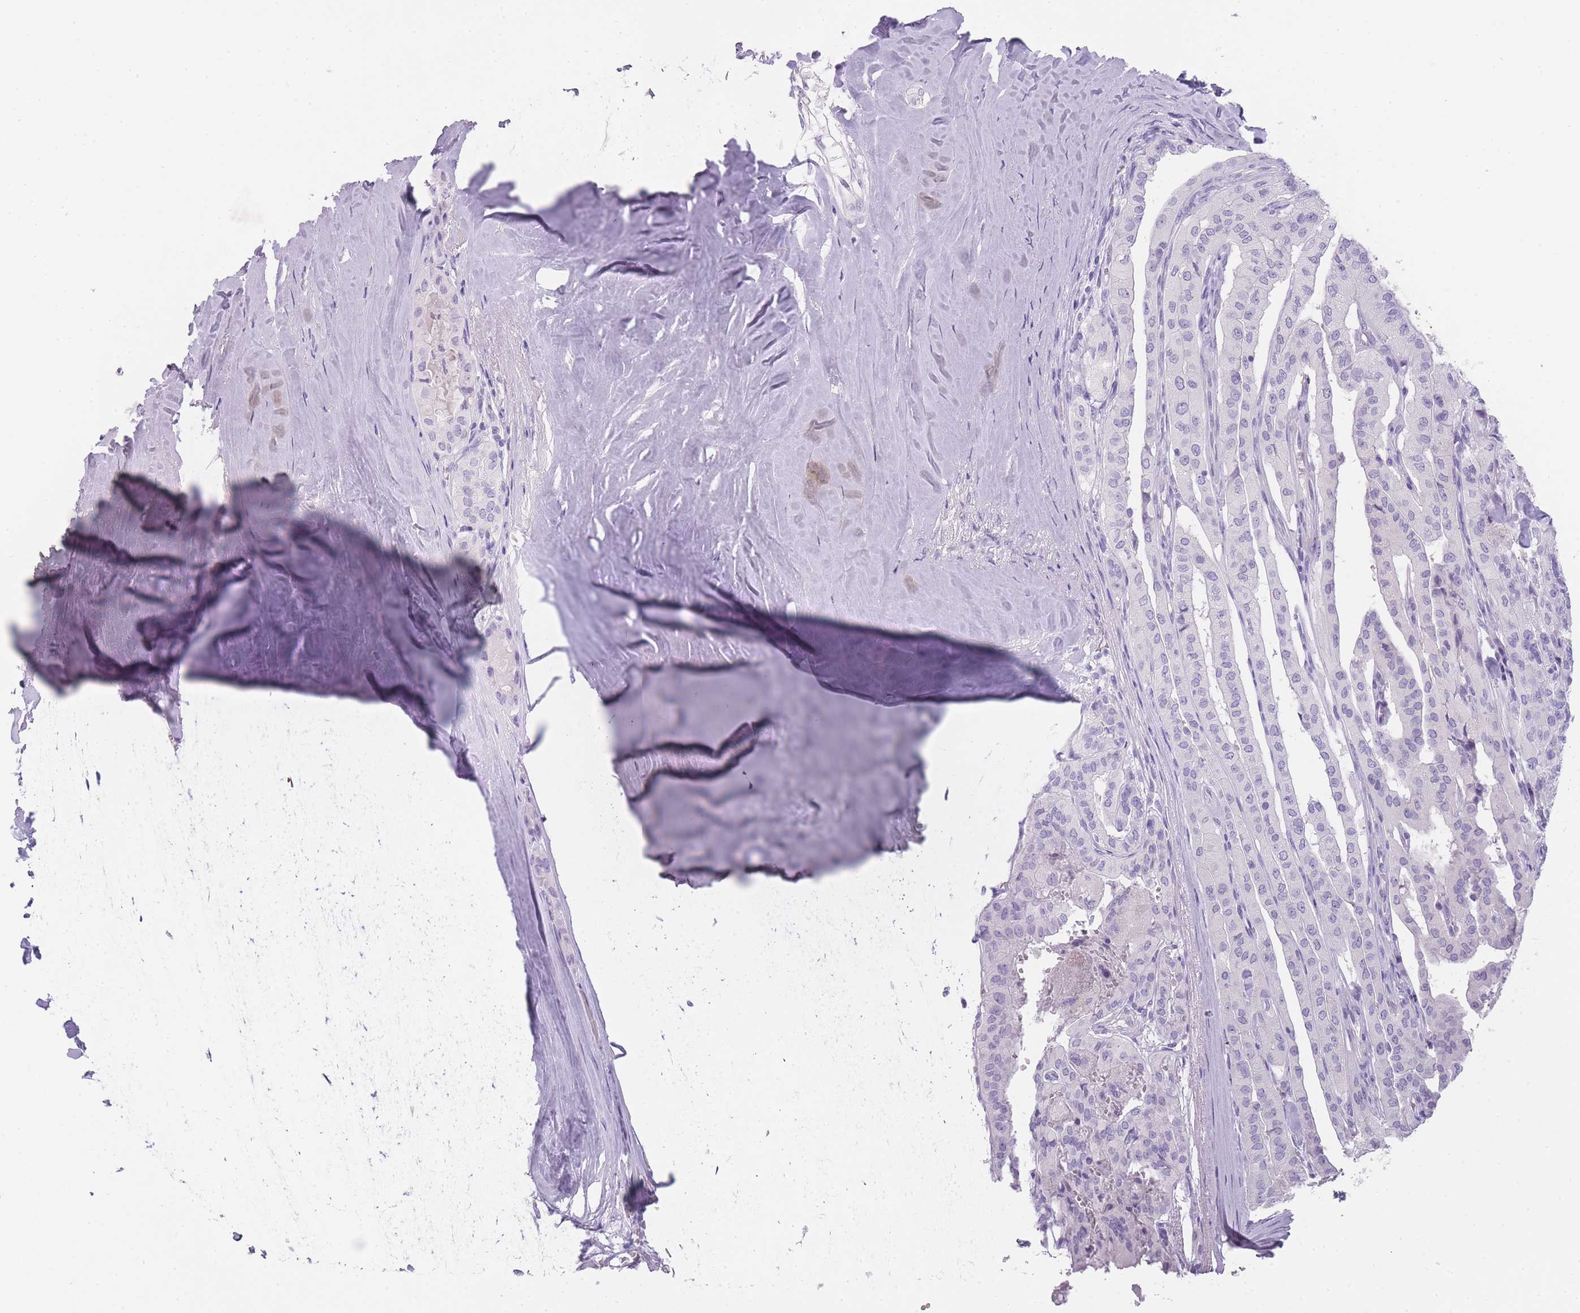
{"staining": {"intensity": "negative", "quantity": "none", "location": "none"}, "tissue": "thyroid cancer", "cell_type": "Tumor cells", "image_type": "cancer", "snomed": [{"axis": "morphology", "description": "Papillary adenocarcinoma, NOS"}, {"axis": "topography", "description": "Thyroid gland"}], "caption": "DAB (3,3'-diaminobenzidine) immunohistochemical staining of human papillary adenocarcinoma (thyroid) reveals no significant expression in tumor cells. Brightfield microscopy of immunohistochemistry stained with DAB (3,3'-diaminobenzidine) (brown) and hematoxylin (blue), captured at high magnification.", "gene": "TCP11", "patient": {"sex": "female", "age": 59}}